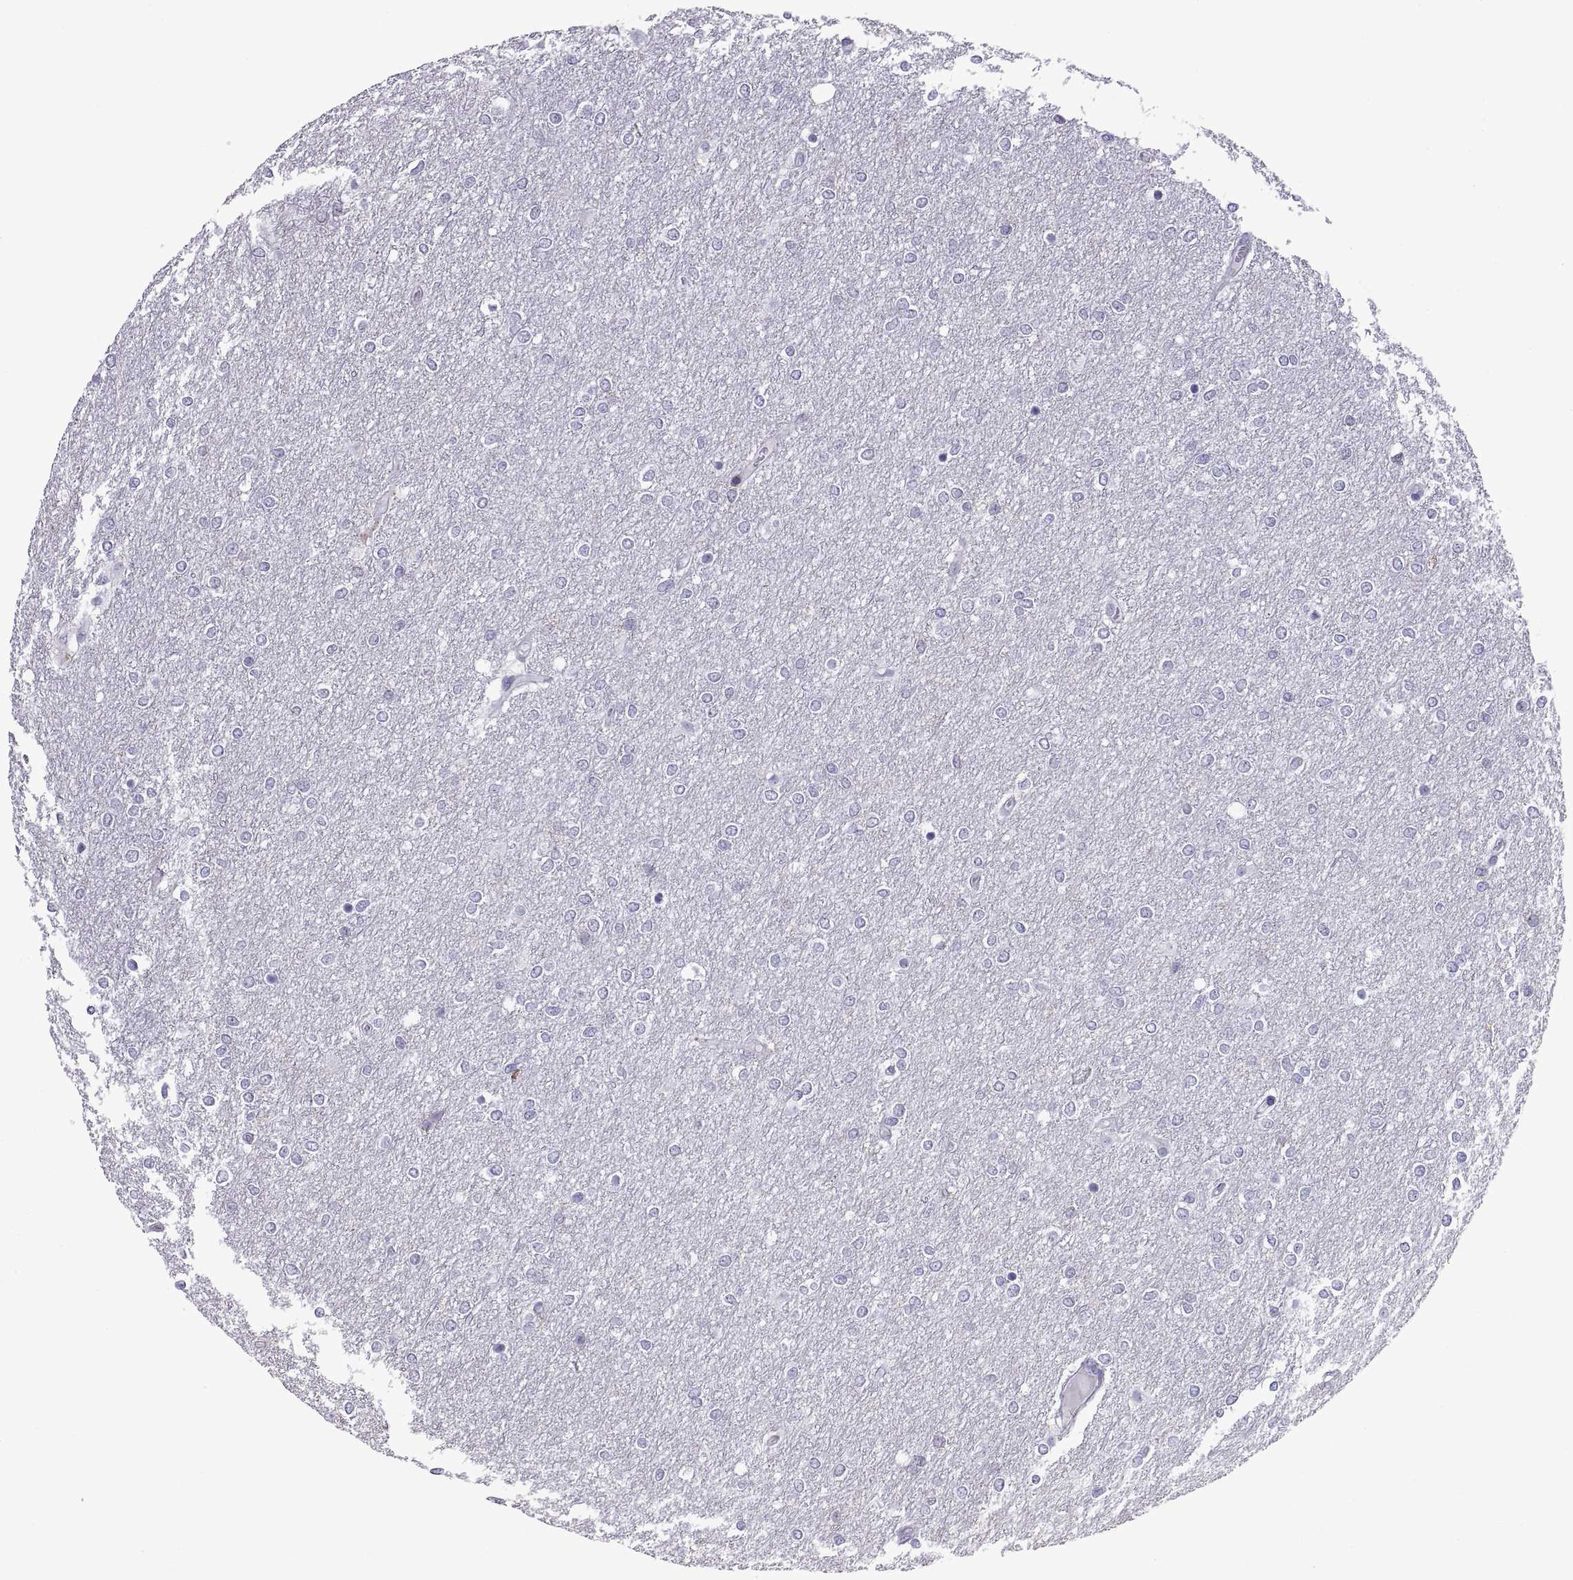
{"staining": {"intensity": "negative", "quantity": "none", "location": "none"}, "tissue": "glioma", "cell_type": "Tumor cells", "image_type": "cancer", "snomed": [{"axis": "morphology", "description": "Glioma, malignant, High grade"}, {"axis": "topography", "description": "Brain"}], "caption": "Tumor cells are negative for brown protein staining in glioma.", "gene": "RGS19", "patient": {"sex": "female", "age": 61}}